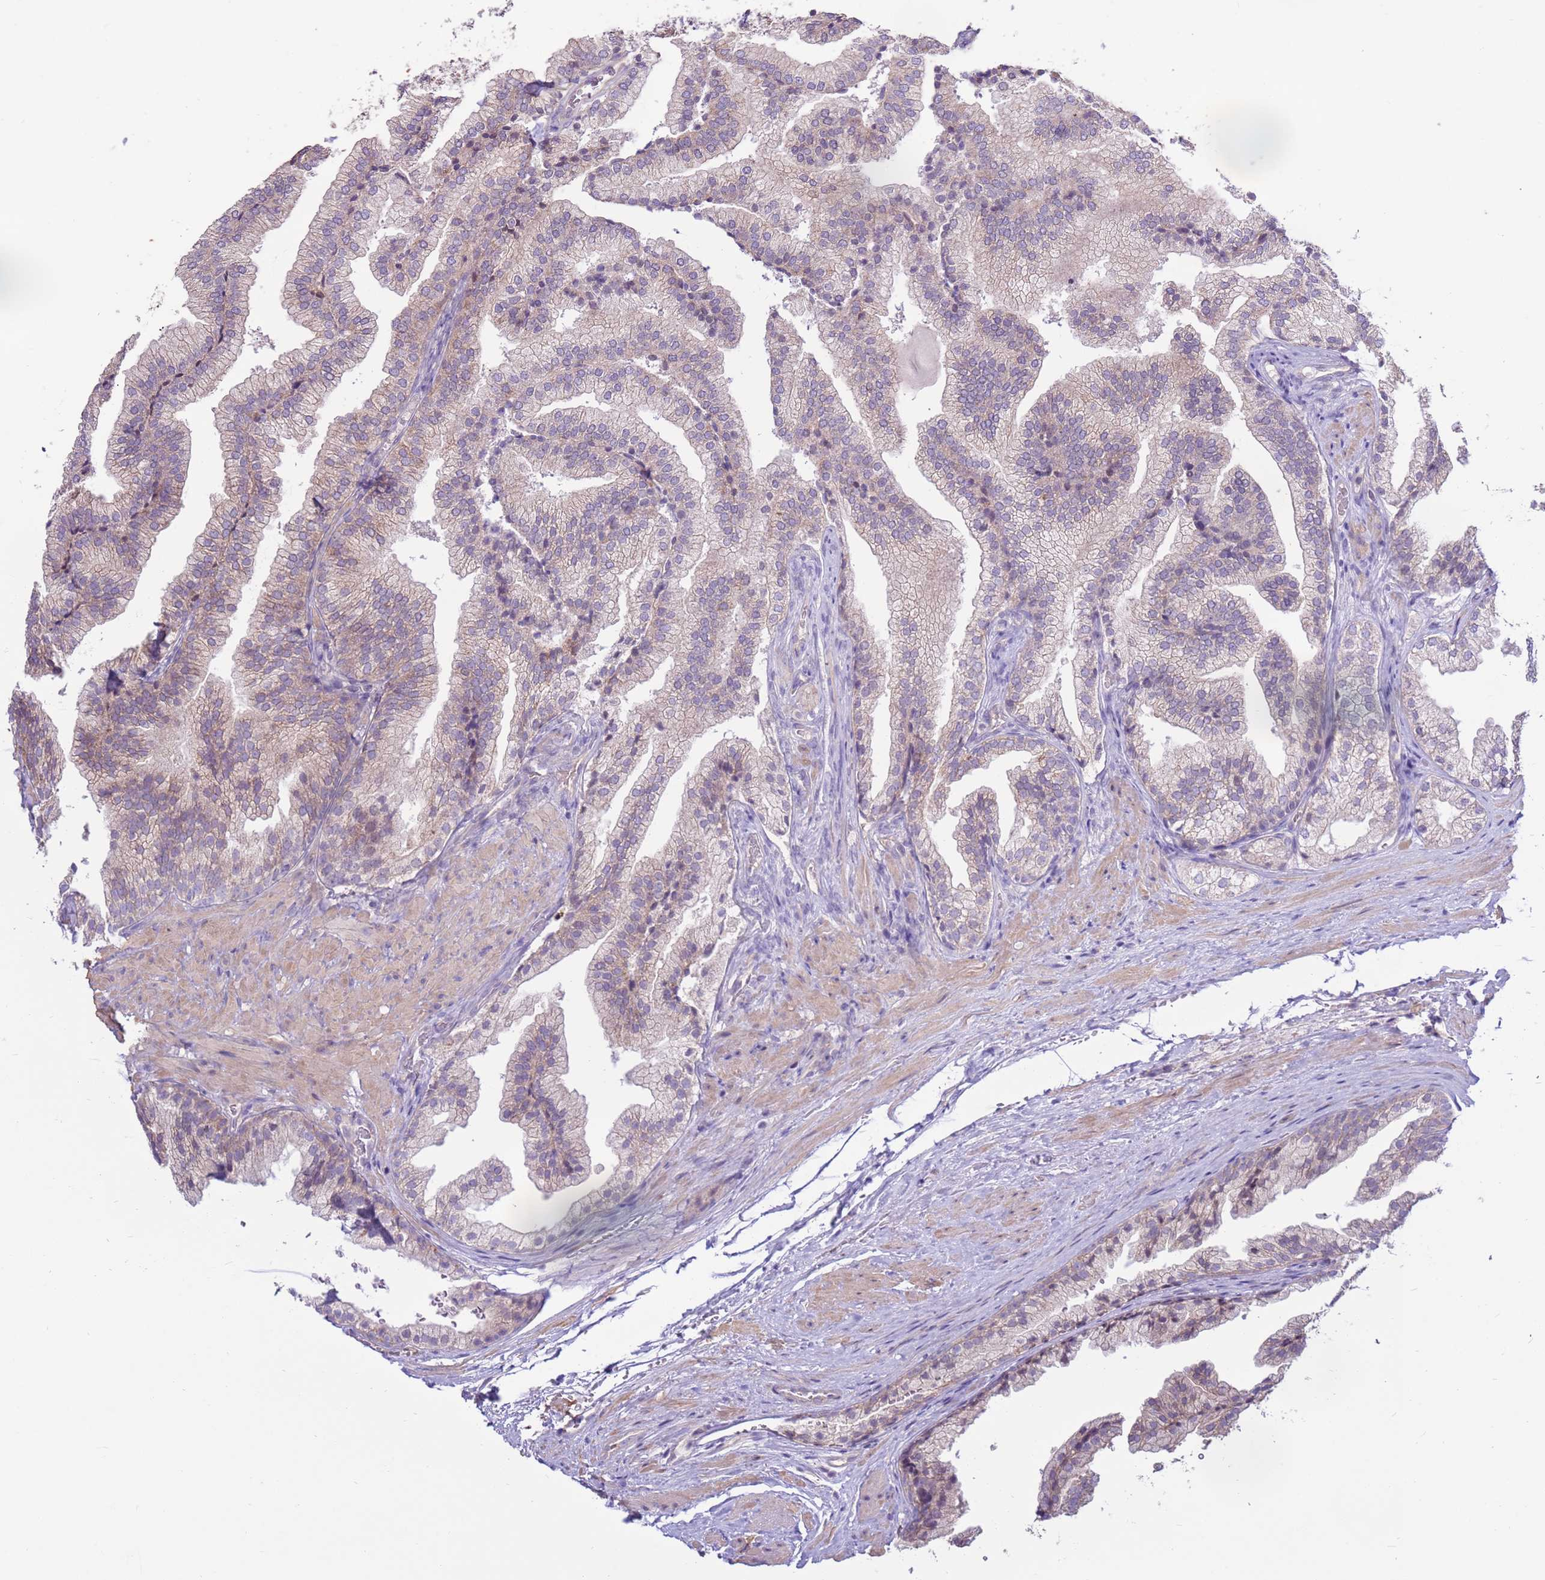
{"staining": {"intensity": "weak", "quantity": "<25%", "location": "cytoplasmic/membranous"}, "tissue": "prostate", "cell_type": "Glandular cells", "image_type": "normal", "snomed": [{"axis": "morphology", "description": "Normal tissue, NOS"}, {"axis": "topography", "description": "Prostate"}], "caption": "Immunohistochemical staining of unremarkable prostate exhibits no significant positivity in glandular cells. Brightfield microscopy of immunohistochemistry stained with DAB (3,3'-diaminobenzidine) (brown) and hematoxylin (blue), captured at high magnification.", "gene": "EVA1B", "patient": {"sex": "male", "age": 76}}